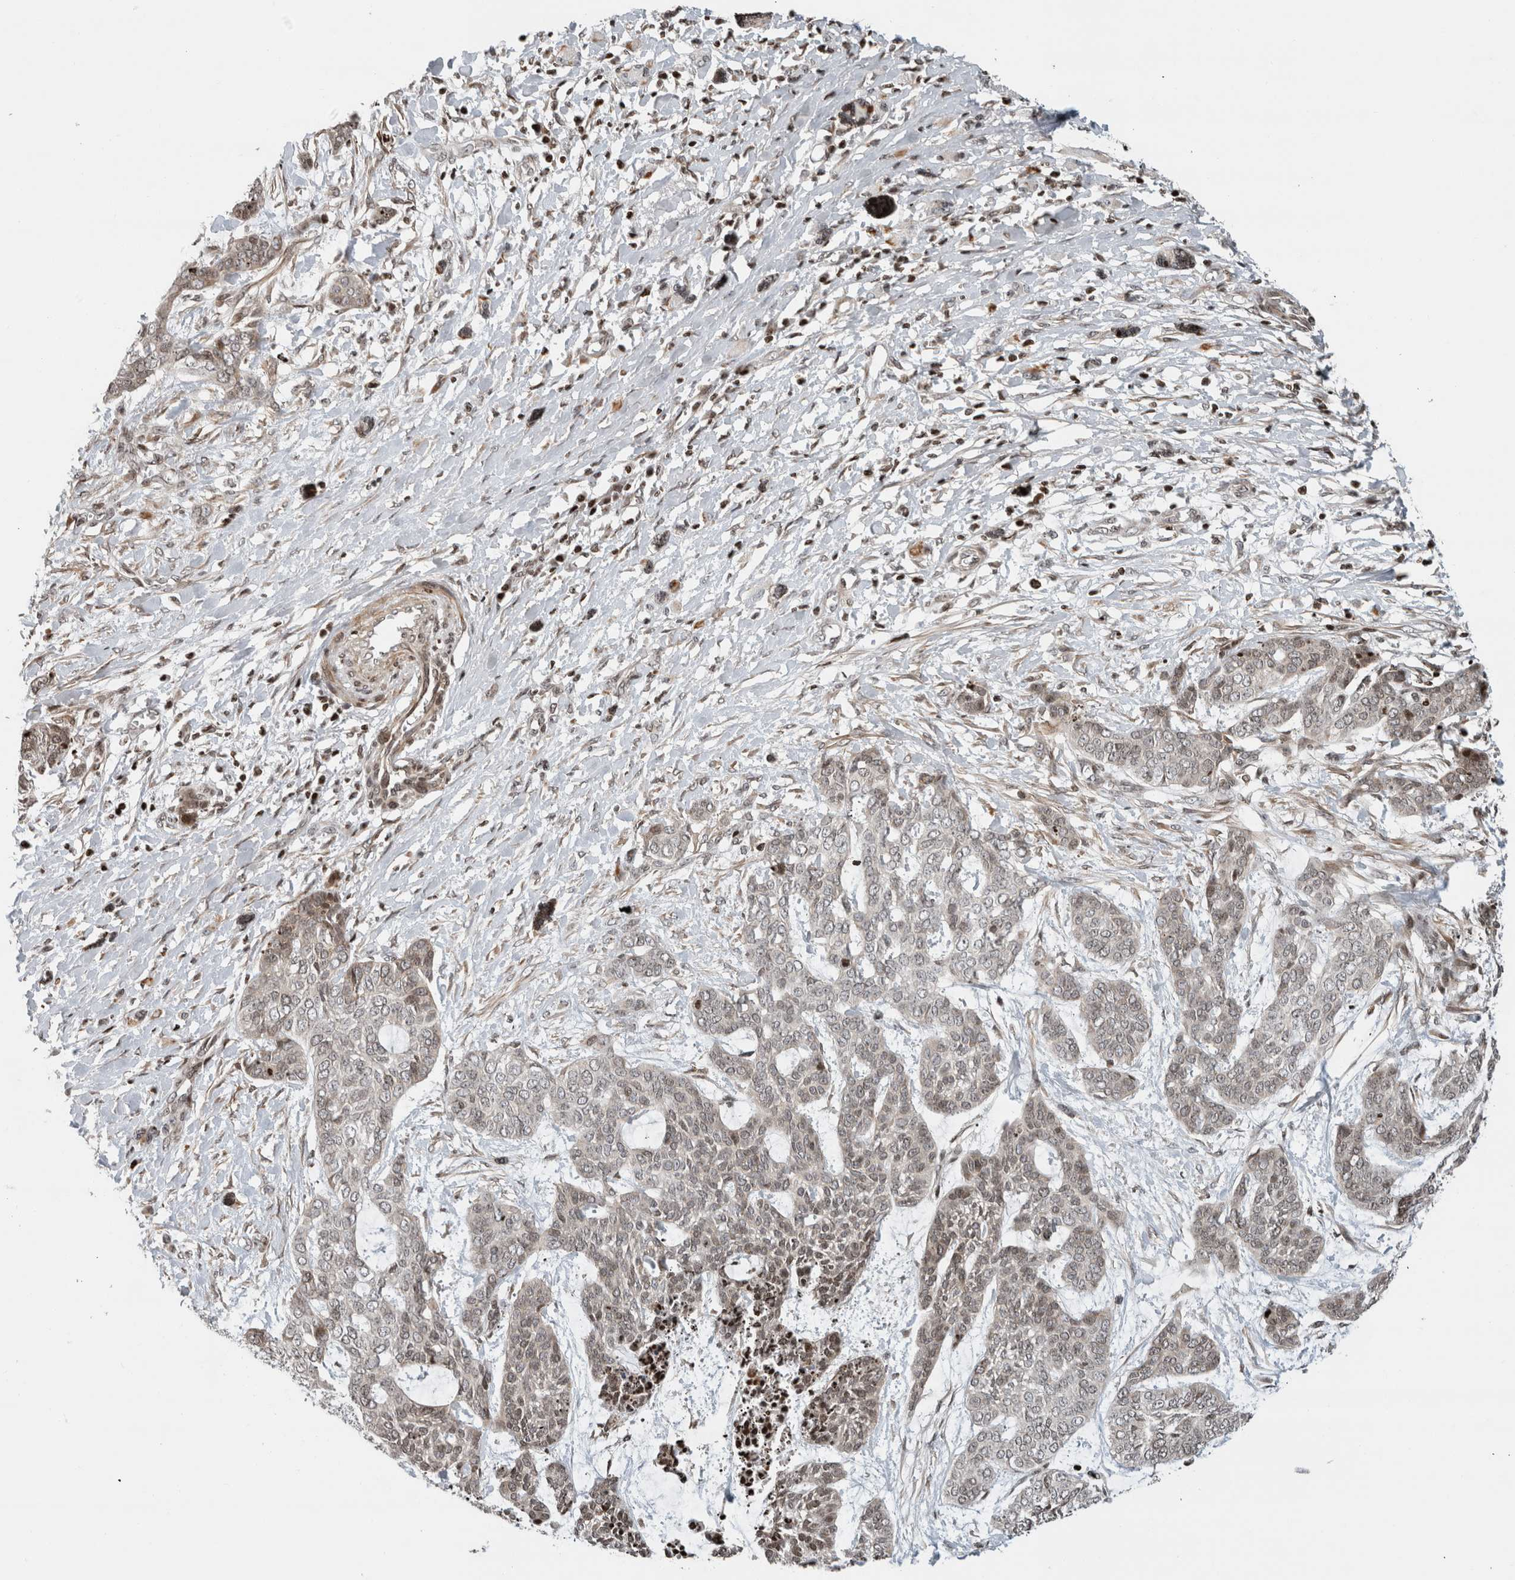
{"staining": {"intensity": "weak", "quantity": "<25%", "location": "cytoplasmic/membranous"}, "tissue": "skin cancer", "cell_type": "Tumor cells", "image_type": "cancer", "snomed": [{"axis": "morphology", "description": "Basal cell carcinoma"}, {"axis": "topography", "description": "Skin"}], "caption": "Immunohistochemical staining of human skin basal cell carcinoma demonstrates no significant expression in tumor cells.", "gene": "GINS4", "patient": {"sex": "female", "age": 64}}